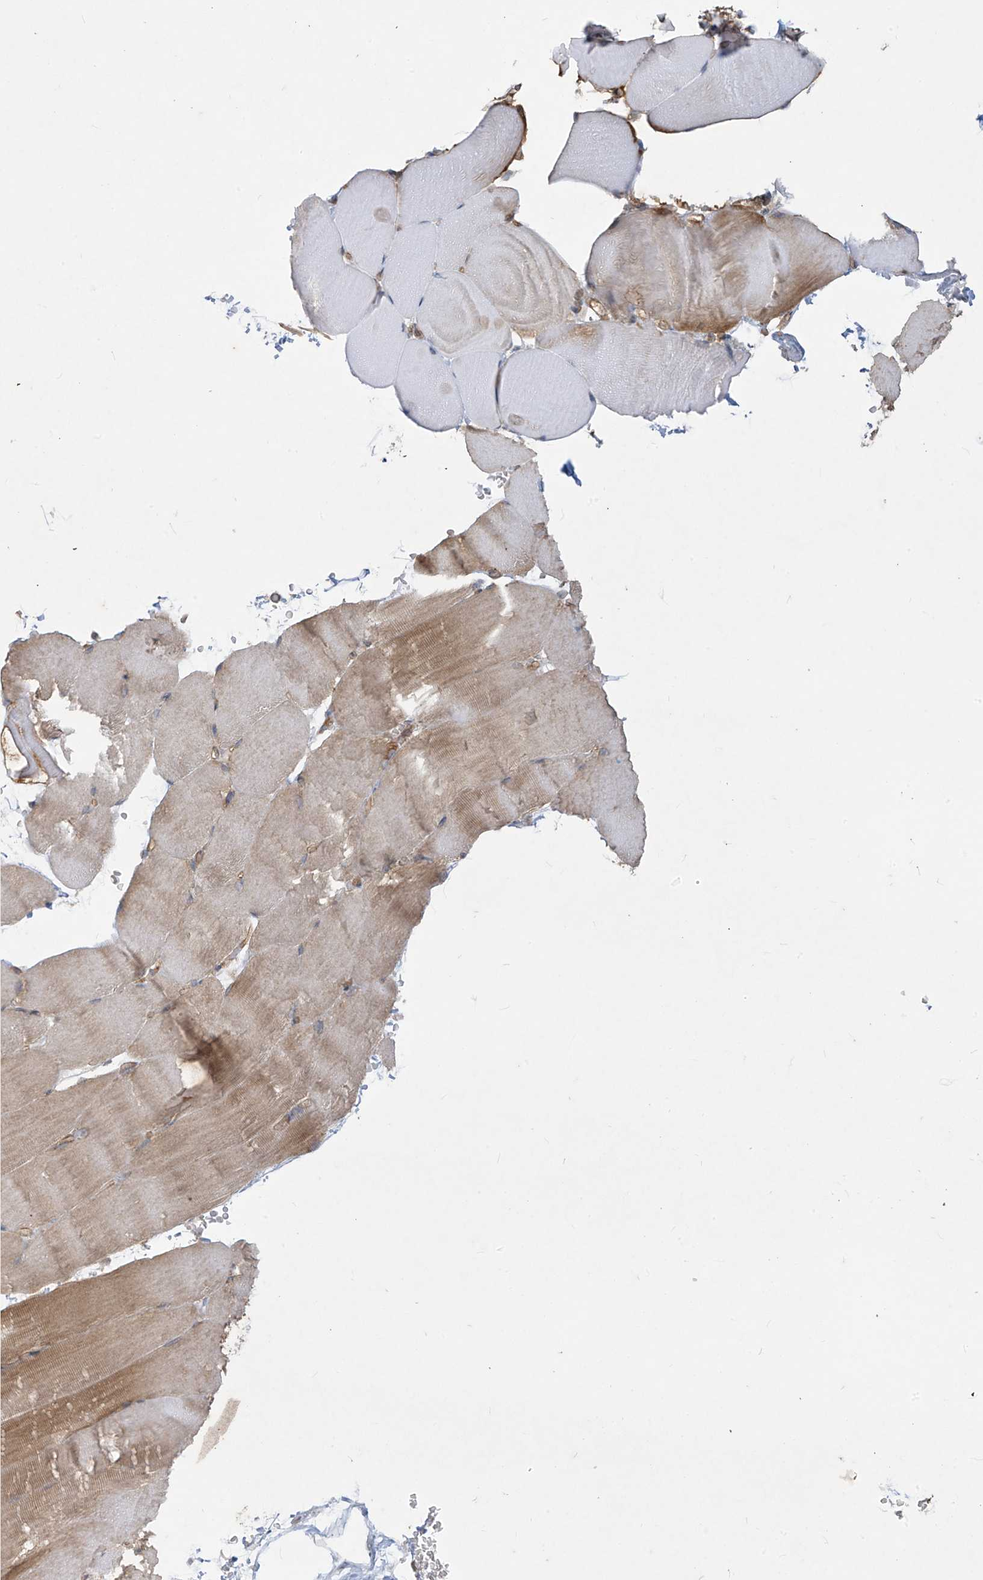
{"staining": {"intensity": "moderate", "quantity": "<25%", "location": "cytoplasmic/membranous"}, "tissue": "skeletal muscle", "cell_type": "Myocytes", "image_type": "normal", "snomed": [{"axis": "morphology", "description": "Normal tissue, NOS"}, {"axis": "topography", "description": "Skeletal muscle"}, {"axis": "topography", "description": "Parathyroid gland"}], "caption": "Immunohistochemistry (IHC) (DAB (3,3'-diaminobenzidine)) staining of unremarkable skeletal muscle exhibits moderate cytoplasmic/membranous protein positivity in about <25% of myocytes. (DAB (3,3'-diaminobenzidine) = brown stain, brightfield microscopy at high magnification).", "gene": "DGKQ", "patient": {"sex": "female", "age": 37}}